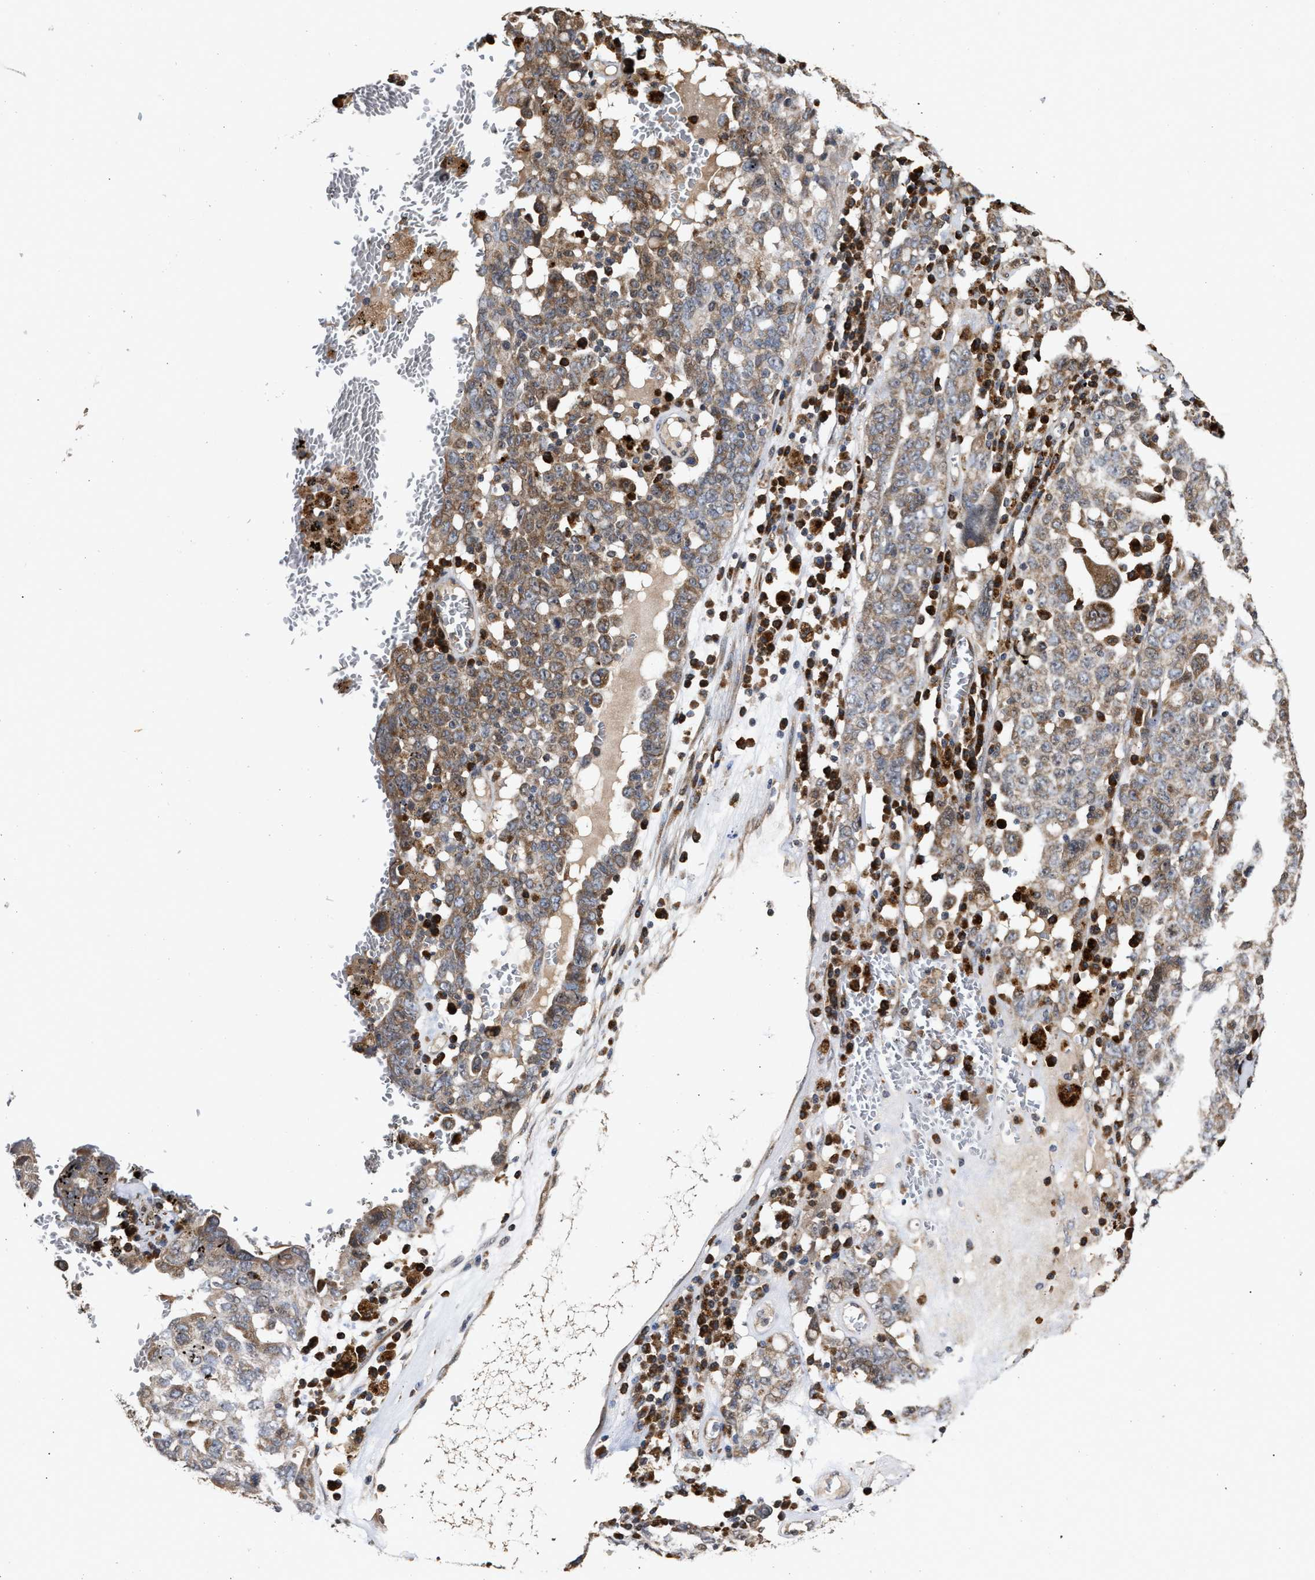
{"staining": {"intensity": "moderate", "quantity": ">75%", "location": "cytoplasmic/membranous"}, "tissue": "ovarian cancer", "cell_type": "Tumor cells", "image_type": "cancer", "snomed": [{"axis": "morphology", "description": "Carcinoma, endometroid"}, {"axis": "topography", "description": "Ovary"}], "caption": "IHC of human ovarian endometroid carcinoma reveals medium levels of moderate cytoplasmic/membranous staining in approximately >75% of tumor cells.", "gene": "SAR1A", "patient": {"sex": "female", "age": 62}}